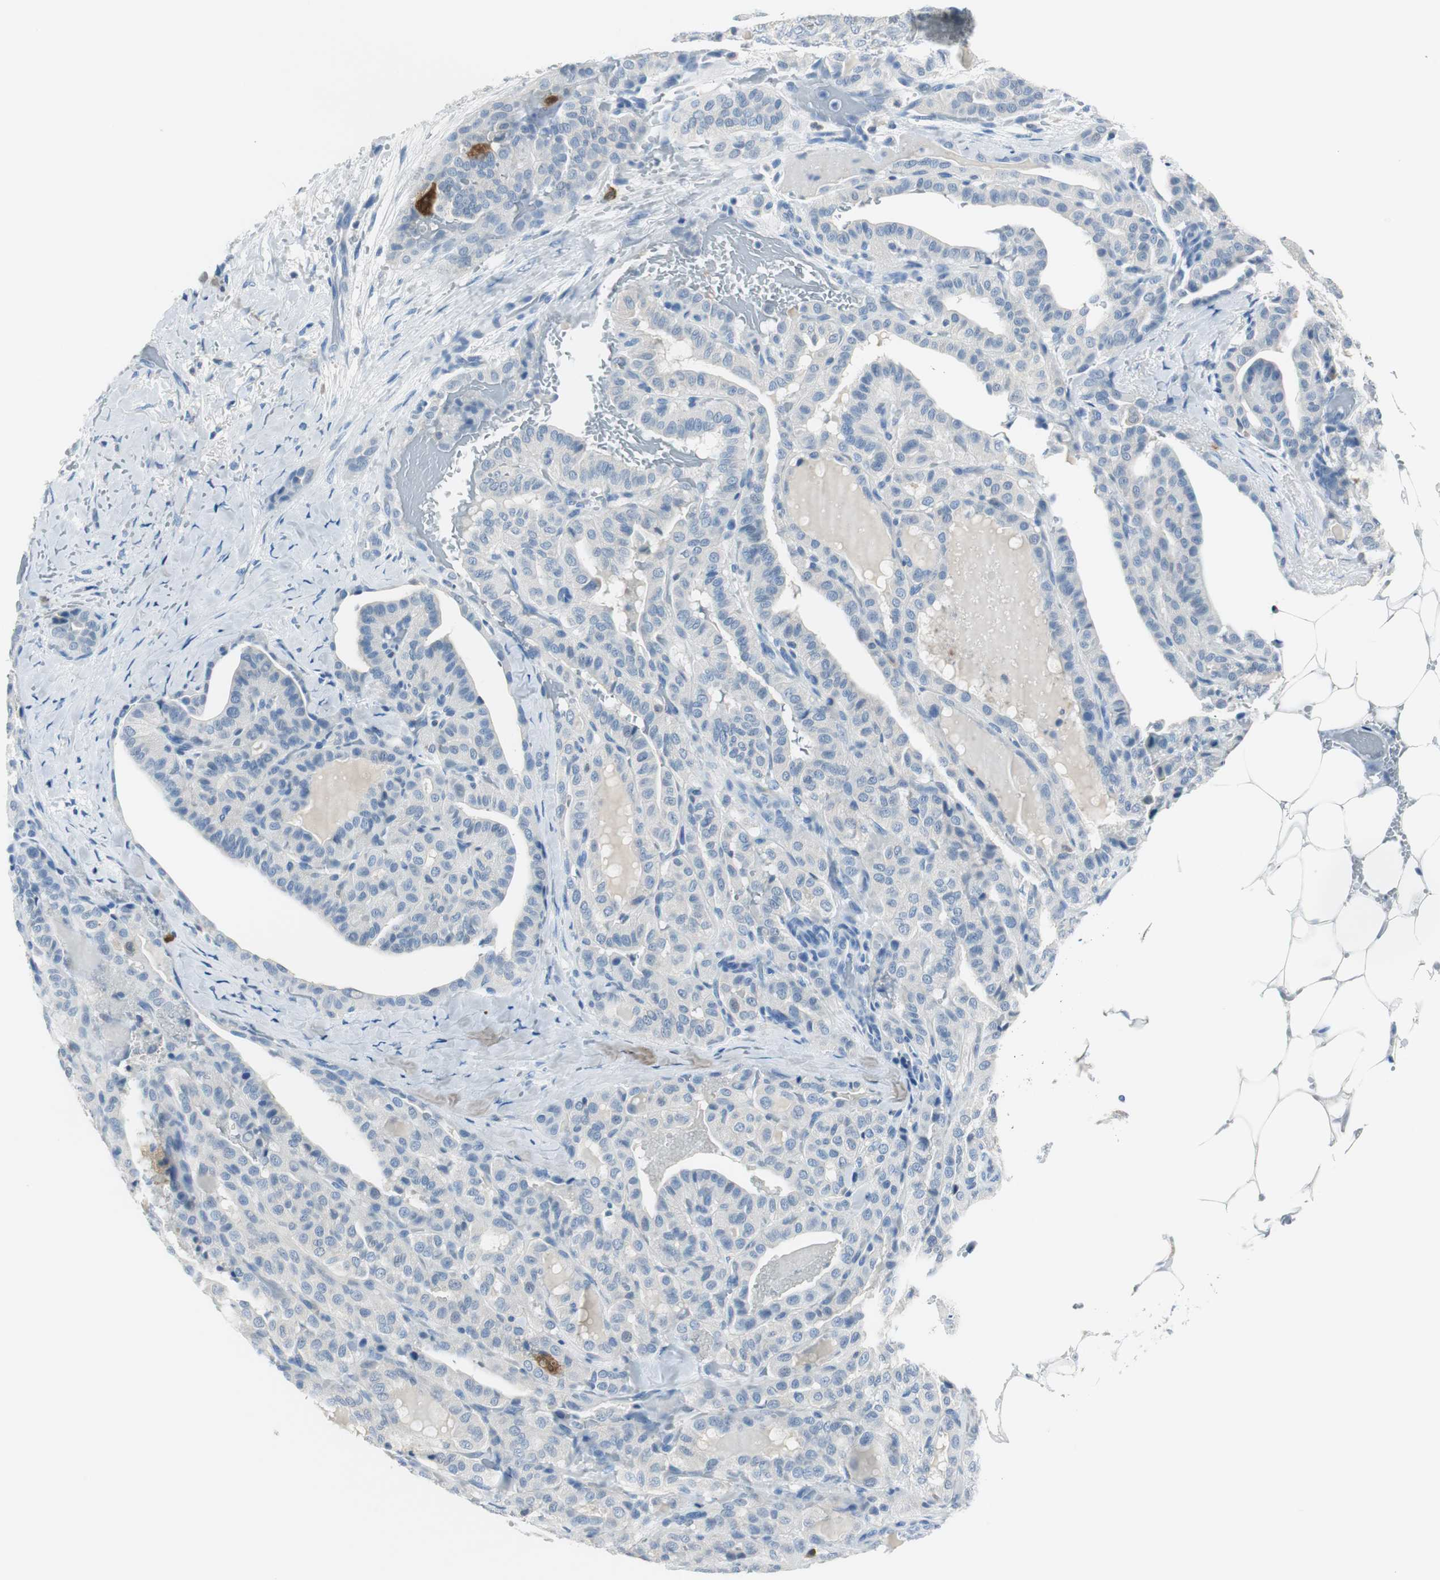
{"staining": {"intensity": "negative", "quantity": "none", "location": "none"}, "tissue": "thyroid cancer", "cell_type": "Tumor cells", "image_type": "cancer", "snomed": [{"axis": "morphology", "description": "Papillary adenocarcinoma, NOS"}, {"axis": "topography", "description": "Thyroid gland"}], "caption": "This is an immunohistochemistry (IHC) histopathology image of human thyroid papillary adenocarcinoma. There is no staining in tumor cells.", "gene": "FBP1", "patient": {"sex": "male", "age": 77}}